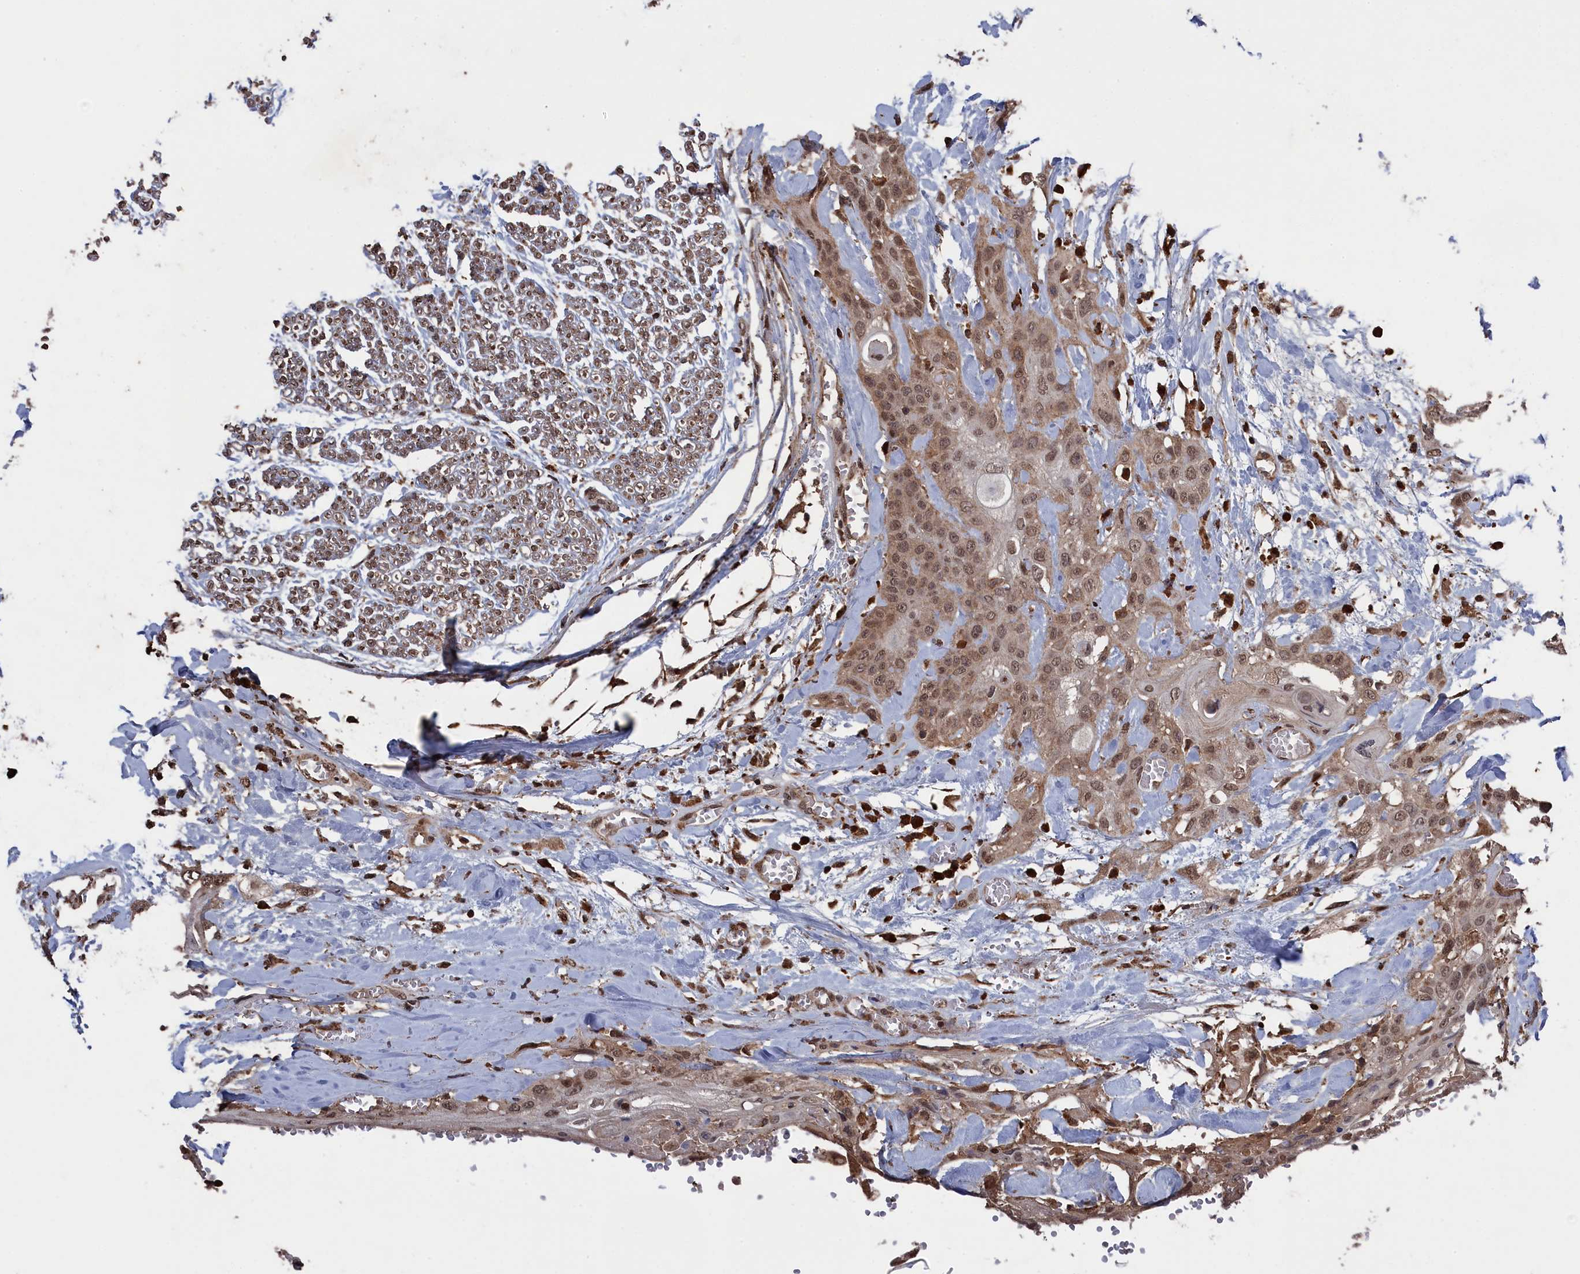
{"staining": {"intensity": "moderate", "quantity": ">75%", "location": "nuclear"}, "tissue": "head and neck cancer", "cell_type": "Tumor cells", "image_type": "cancer", "snomed": [{"axis": "morphology", "description": "Squamous cell carcinoma, NOS"}, {"axis": "topography", "description": "Head-Neck"}], "caption": "Human head and neck cancer stained for a protein (brown) reveals moderate nuclear positive expression in about >75% of tumor cells.", "gene": "CEACAM21", "patient": {"sex": "female", "age": 43}}